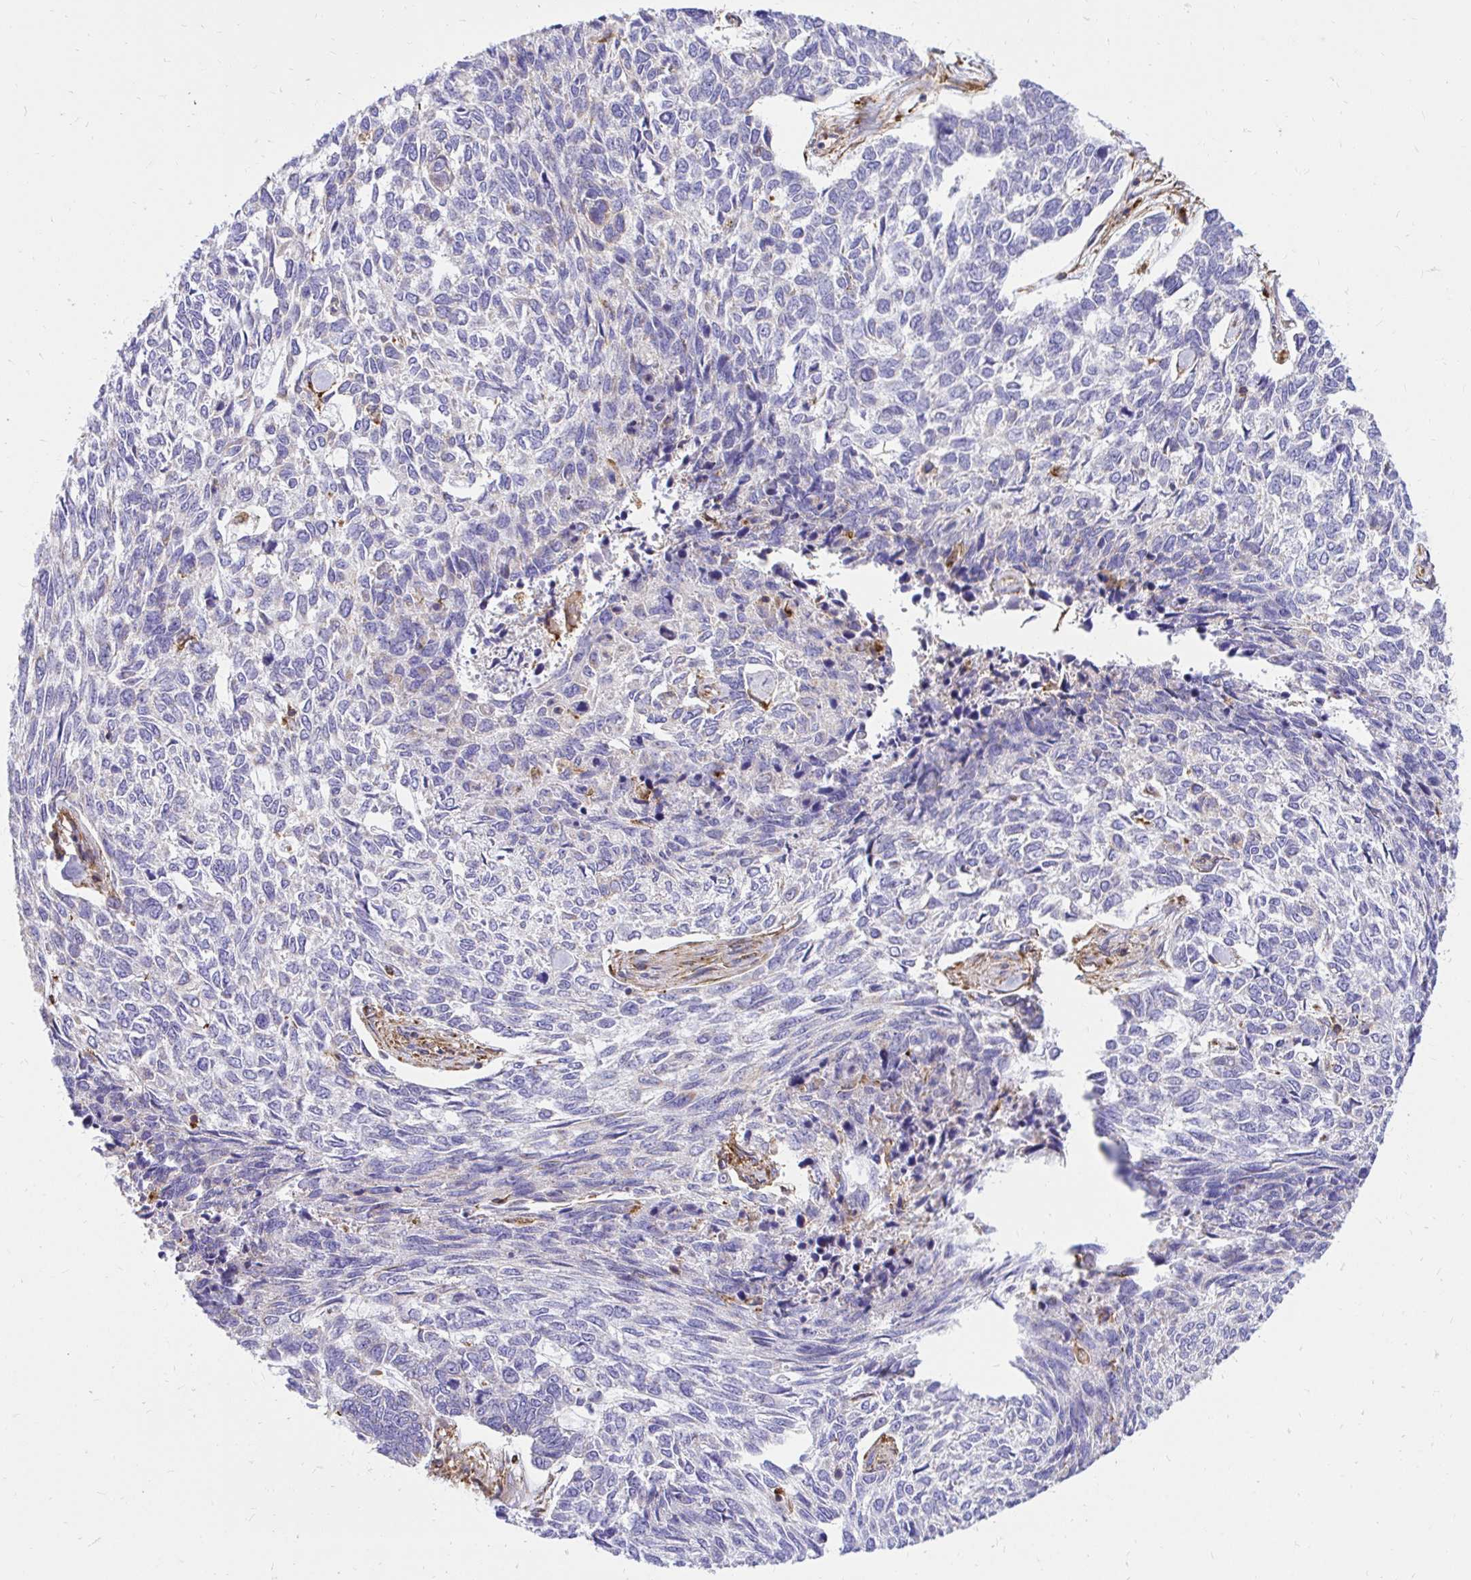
{"staining": {"intensity": "negative", "quantity": "none", "location": "none"}, "tissue": "skin cancer", "cell_type": "Tumor cells", "image_type": "cancer", "snomed": [{"axis": "morphology", "description": "Basal cell carcinoma"}, {"axis": "topography", "description": "Skin"}], "caption": "Immunohistochemistry (IHC) photomicrograph of neoplastic tissue: human basal cell carcinoma (skin) stained with DAB shows no significant protein expression in tumor cells.", "gene": "ABCB10", "patient": {"sex": "female", "age": 65}}